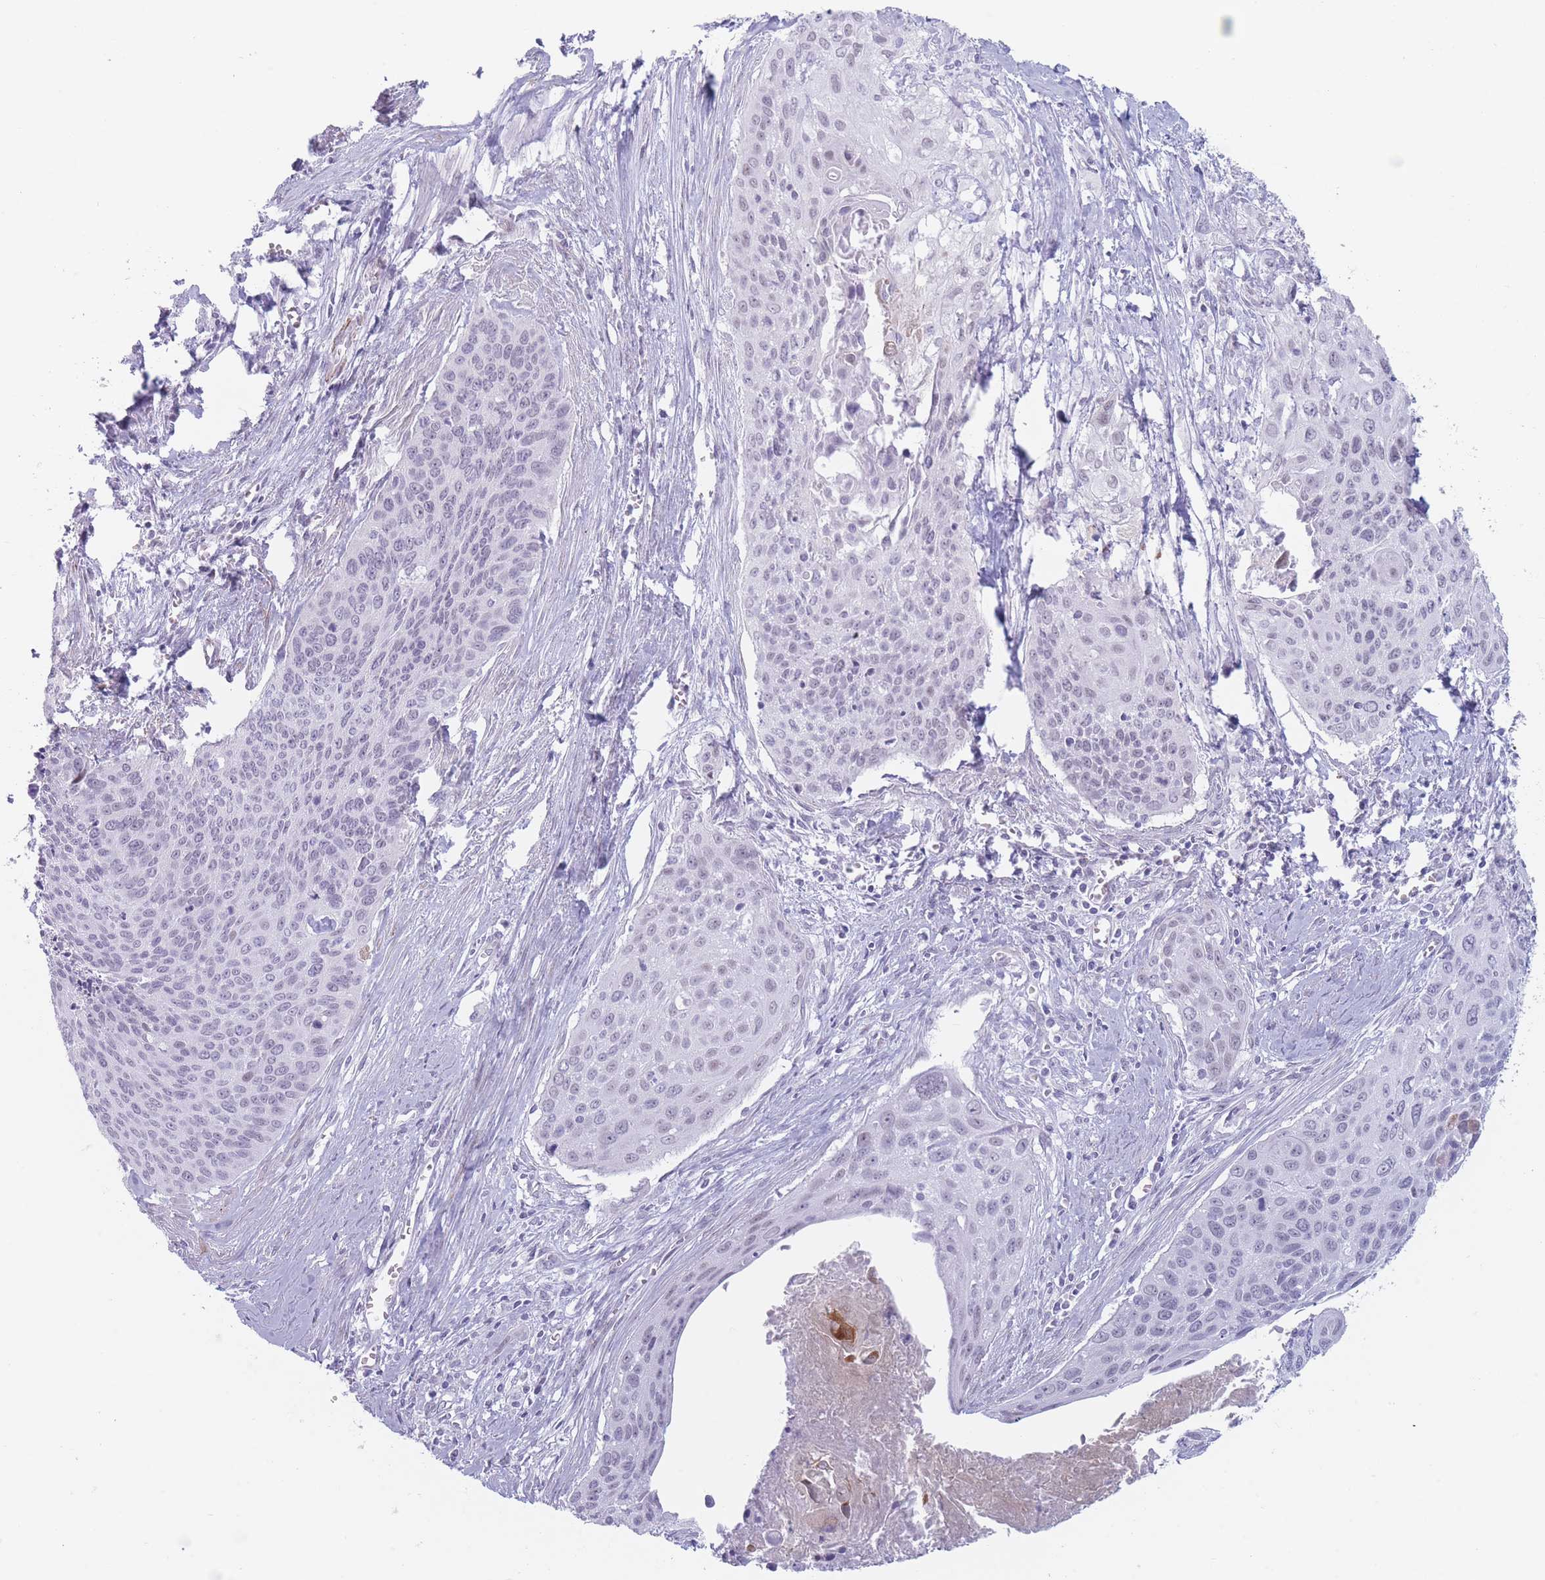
{"staining": {"intensity": "negative", "quantity": "none", "location": "none"}, "tissue": "cervical cancer", "cell_type": "Tumor cells", "image_type": "cancer", "snomed": [{"axis": "morphology", "description": "Squamous cell carcinoma, NOS"}, {"axis": "topography", "description": "Cervix"}], "caption": "DAB (3,3'-diaminobenzidine) immunohistochemical staining of cervical squamous cell carcinoma shows no significant expression in tumor cells.", "gene": "IFNA6", "patient": {"sex": "female", "age": 55}}